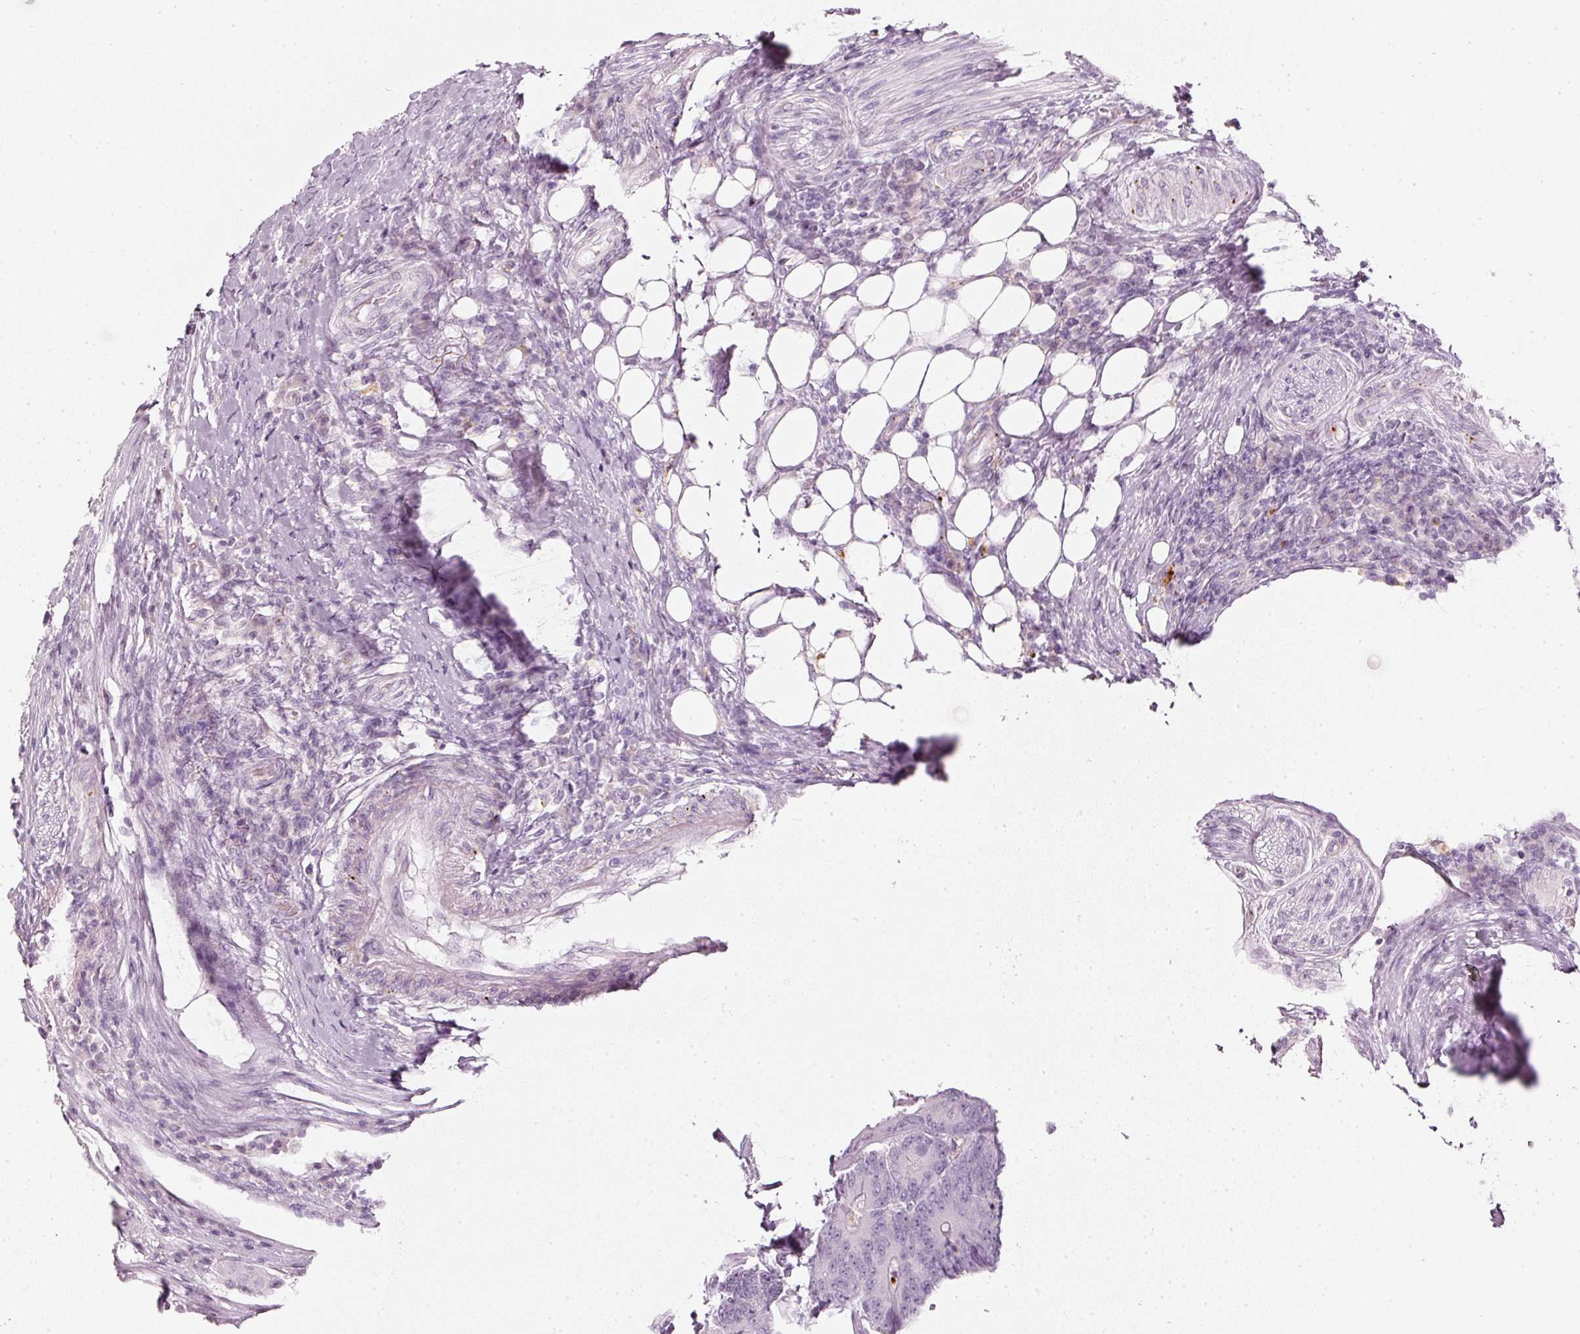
{"staining": {"intensity": "negative", "quantity": "none", "location": "none"}, "tissue": "colorectal cancer", "cell_type": "Tumor cells", "image_type": "cancer", "snomed": [{"axis": "morphology", "description": "Adenocarcinoma, NOS"}, {"axis": "topography", "description": "Colon"}], "caption": "An immunohistochemistry image of colorectal cancer (adenocarcinoma) is shown. There is no staining in tumor cells of colorectal cancer (adenocarcinoma).", "gene": "LECT2", "patient": {"sex": "male", "age": 83}}